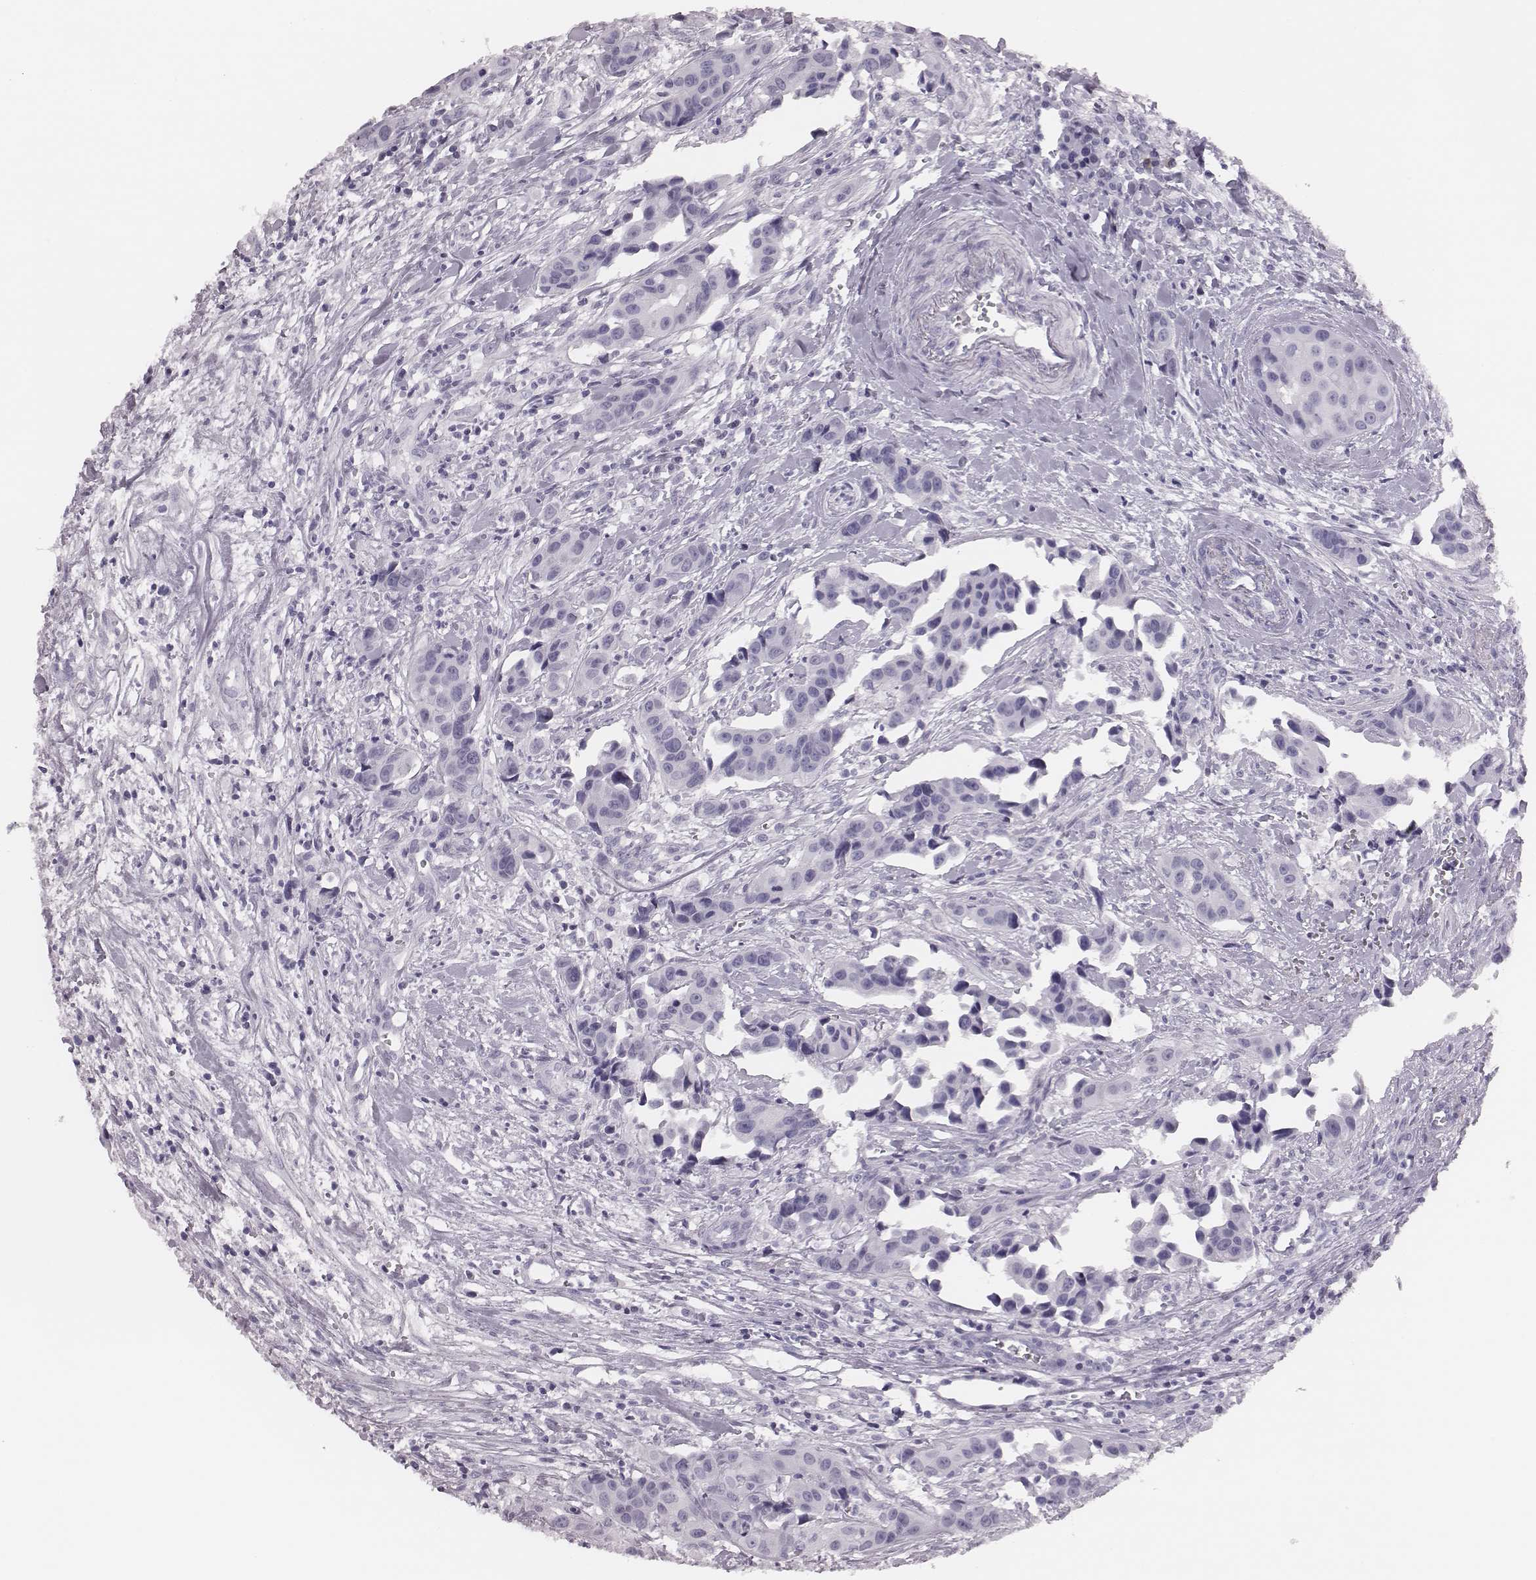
{"staining": {"intensity": "negative", "quantity": "none", "location": "none"}, "tissue": "head and neck cancer", "cell_type": "Tumor cells", "image_type": "cancer", "snomed": [{"axis": "morphology", "description": "Adenocarcinoma, NOS"}, {"axis": "topography", "description": "Head-Neck"}], "caption": "Immunohistochemical staining of human head and neck adenocarcinoma demonstrates no significant expression in tumor cells.", "gene": "H1-6", "patient": {"sex": "male", "age": 76}}